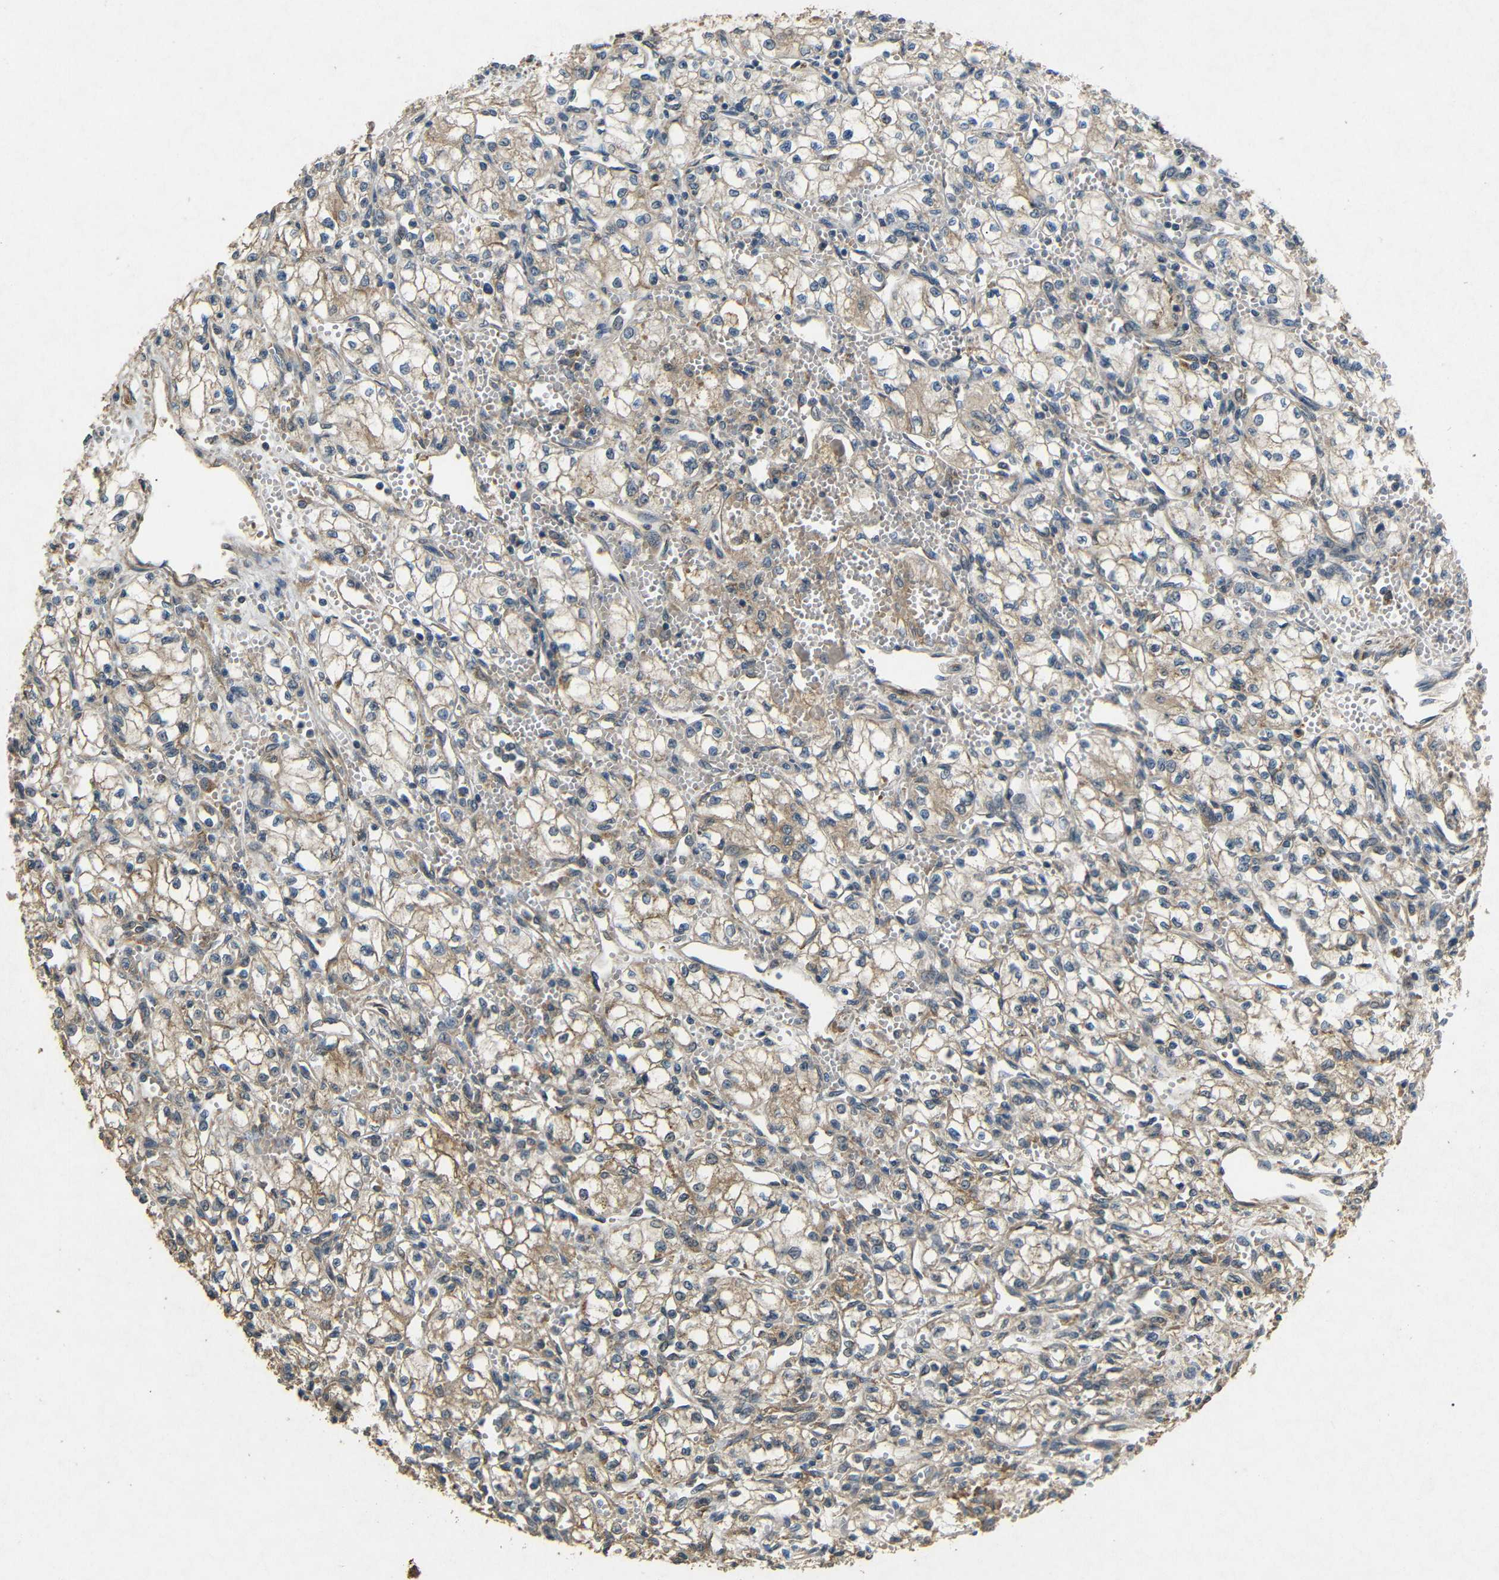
{"staining": {"intensity": "weak", "quantity": ">75%", "location": "cytoplasmic/membranous"}, "tissue": "renal cancer", "cell_type": "Tumor cells", "image_type": "cancer", "snomed": [{"axis": "morphology", "description": "Normal tissue, NOS"}, {"axis": "morphology", "description": "Adenocarcinoma, NOS"}, {"axis": "topography", "description": "Kidney"}], "caption": "Human renal cancer (adenocarcinoma) stained for a protein (brown) shows weak cytoplasmic/membranous positive expression in about >75% of tumor cells.", "gene": "BNIP3", "patient": {"sex": "male", "age": 59}}